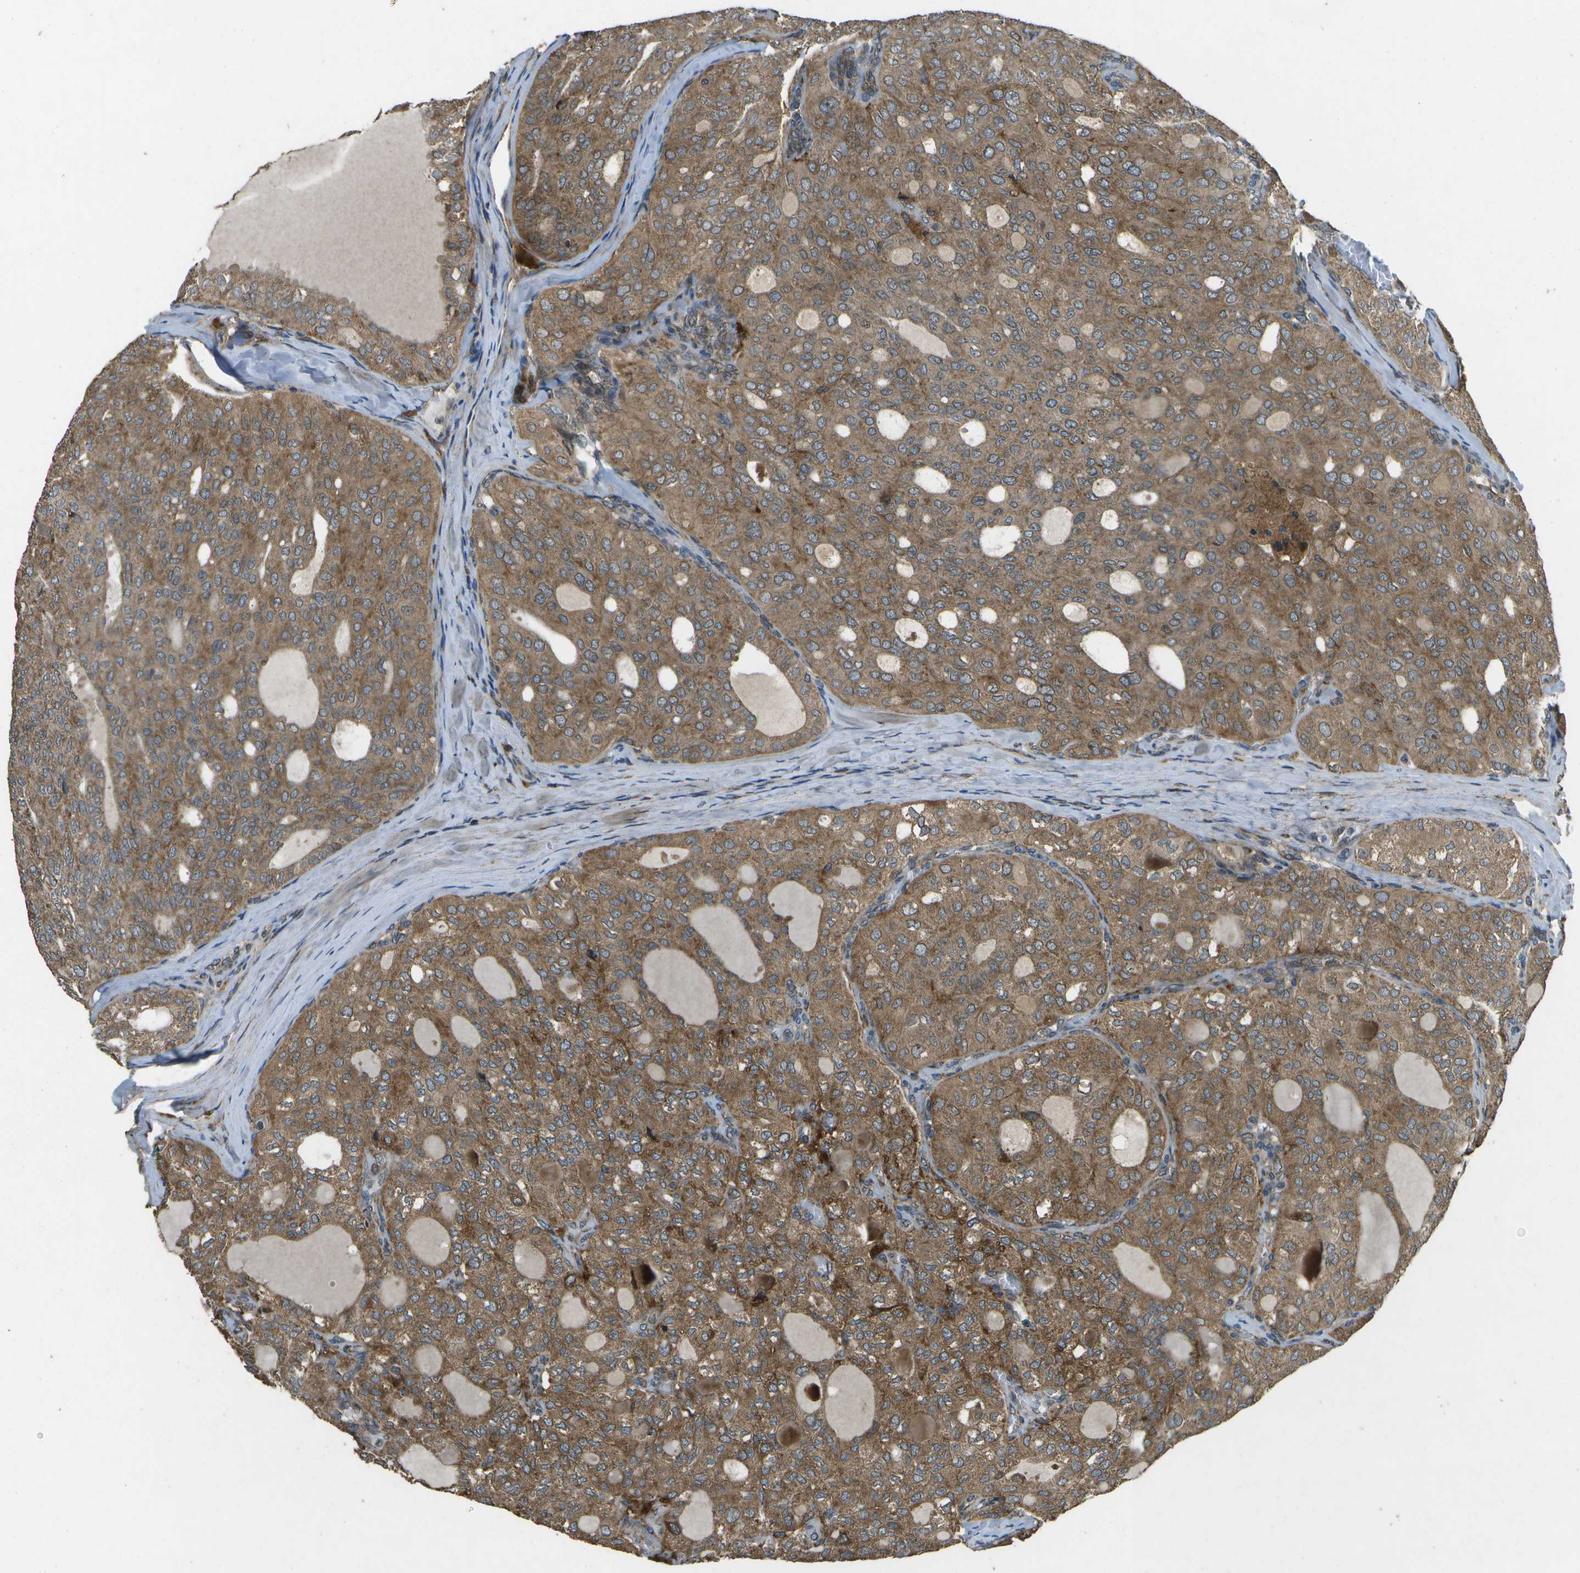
{"staining": {"intensity": "moderate", "quantity": ">75%", "location": "cytoplasmic/membranous"}, "tissue": "thyroid cancer", "cell_type": "Tumor cells", "image_type": "cancer", "snomed": [{"axis": "morphology", "description": "Follicular adenoma carcinoma, NOS"}, {"axis": "topography", "description": "Thyroid gland"}], "caption": "This is an image of immunohistochemistry (IHC) staining of thyroid cancer, which shows moderate positivity in the cytoplasmic/membranous of tumor cells.", "gene": "HFE", "patient": {"sex": "male", "age": 75}}